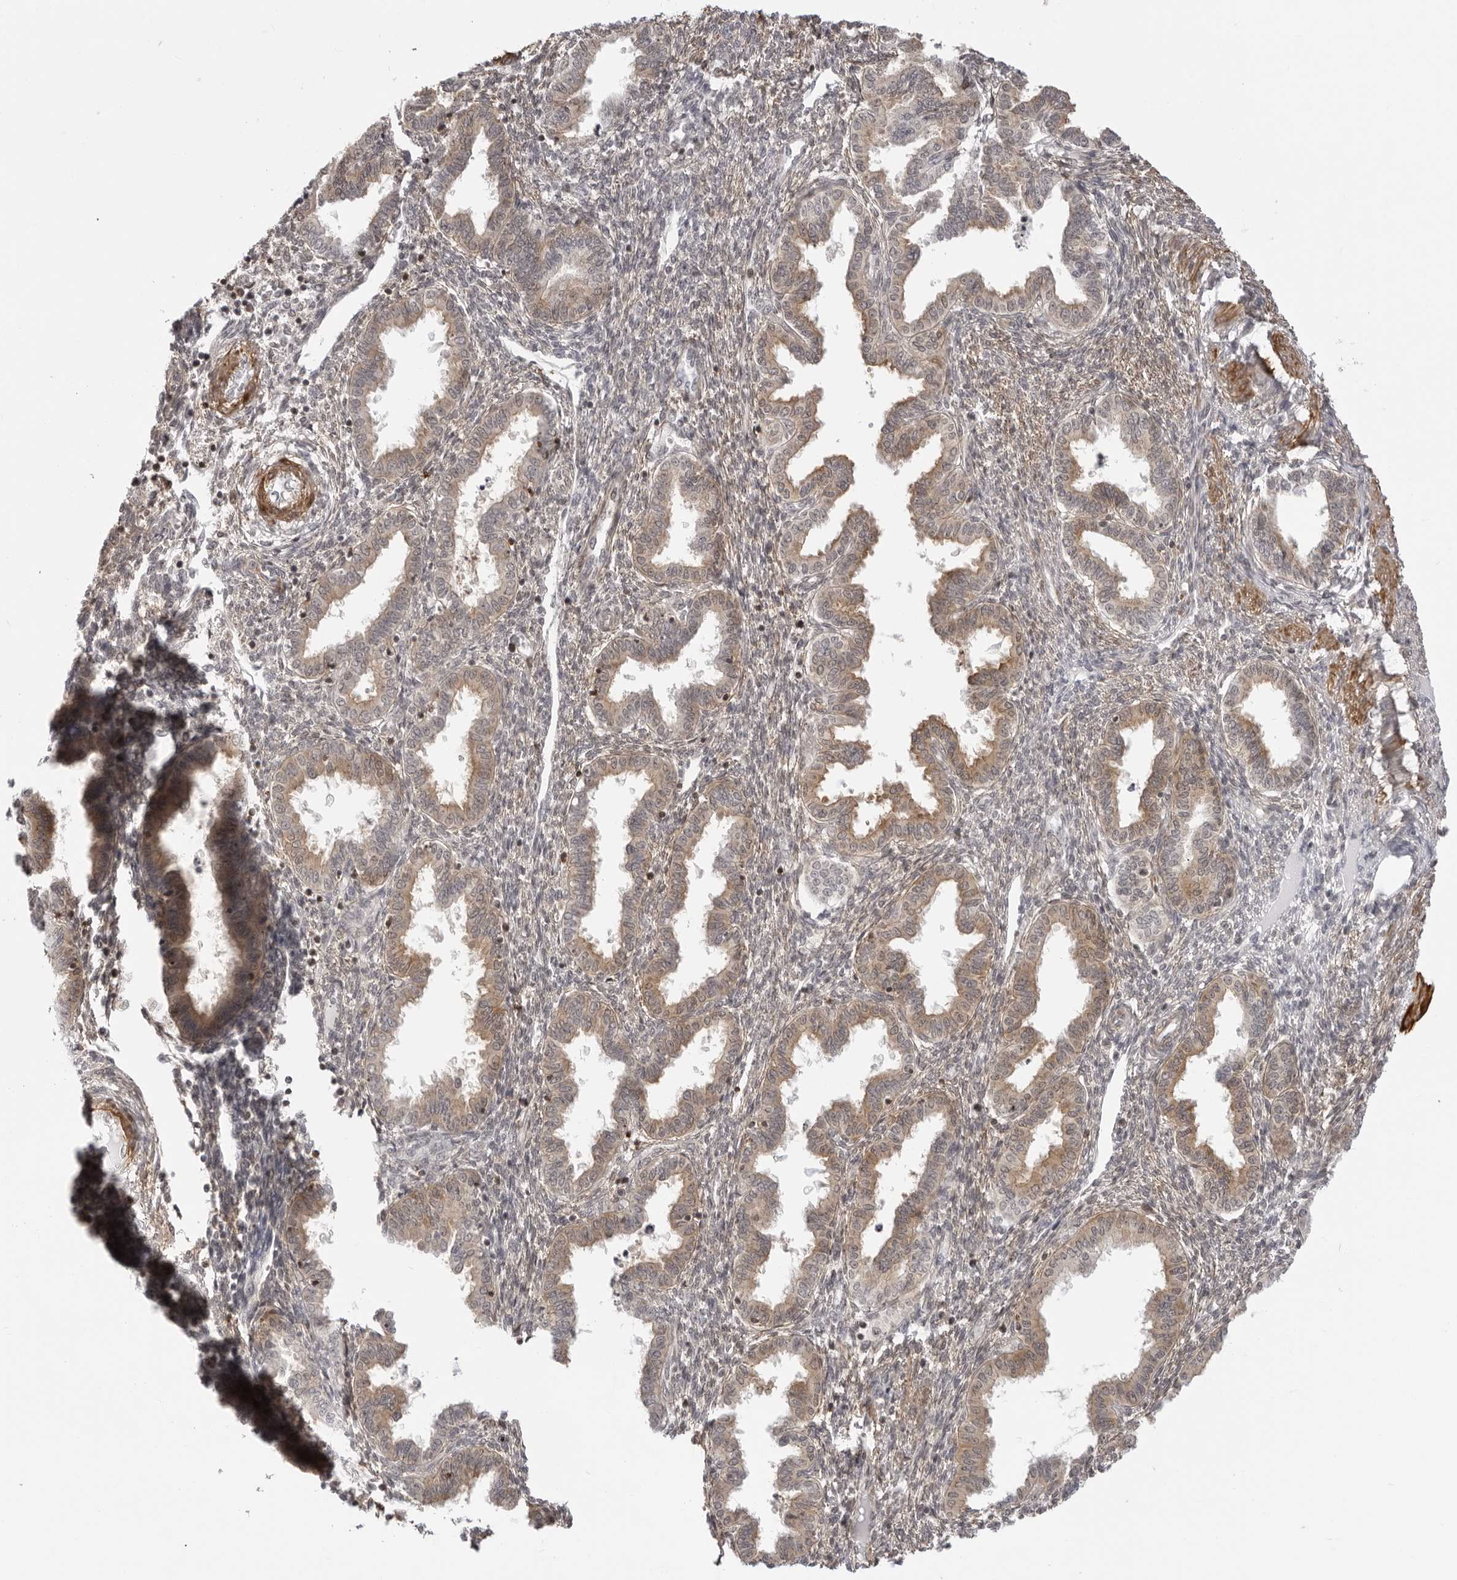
{"staining": {"intensity": "negative", "quantity": "none", "location": "none"}, "tissue": "endometrium", "cell_type": "Cells in endometrial stroma", "image_type": "normal", "snomed": [{"axis": "morphology", "description": "Normal tissue, NOS"}, {"axis": "topography", "description": "Endometrium"}], "caption": "Cells in endometrial stroma show no significant protein positivity in benign endometrium. The staining was performed using DAB (3,3'-diaminobenzidine) to visualize the protein expression in brown, while the nuclei were stained in blue with hematoxylin (Magnification: 20x).", "gene": "UNK", "patient": {"sex": "female", "age": 33}}